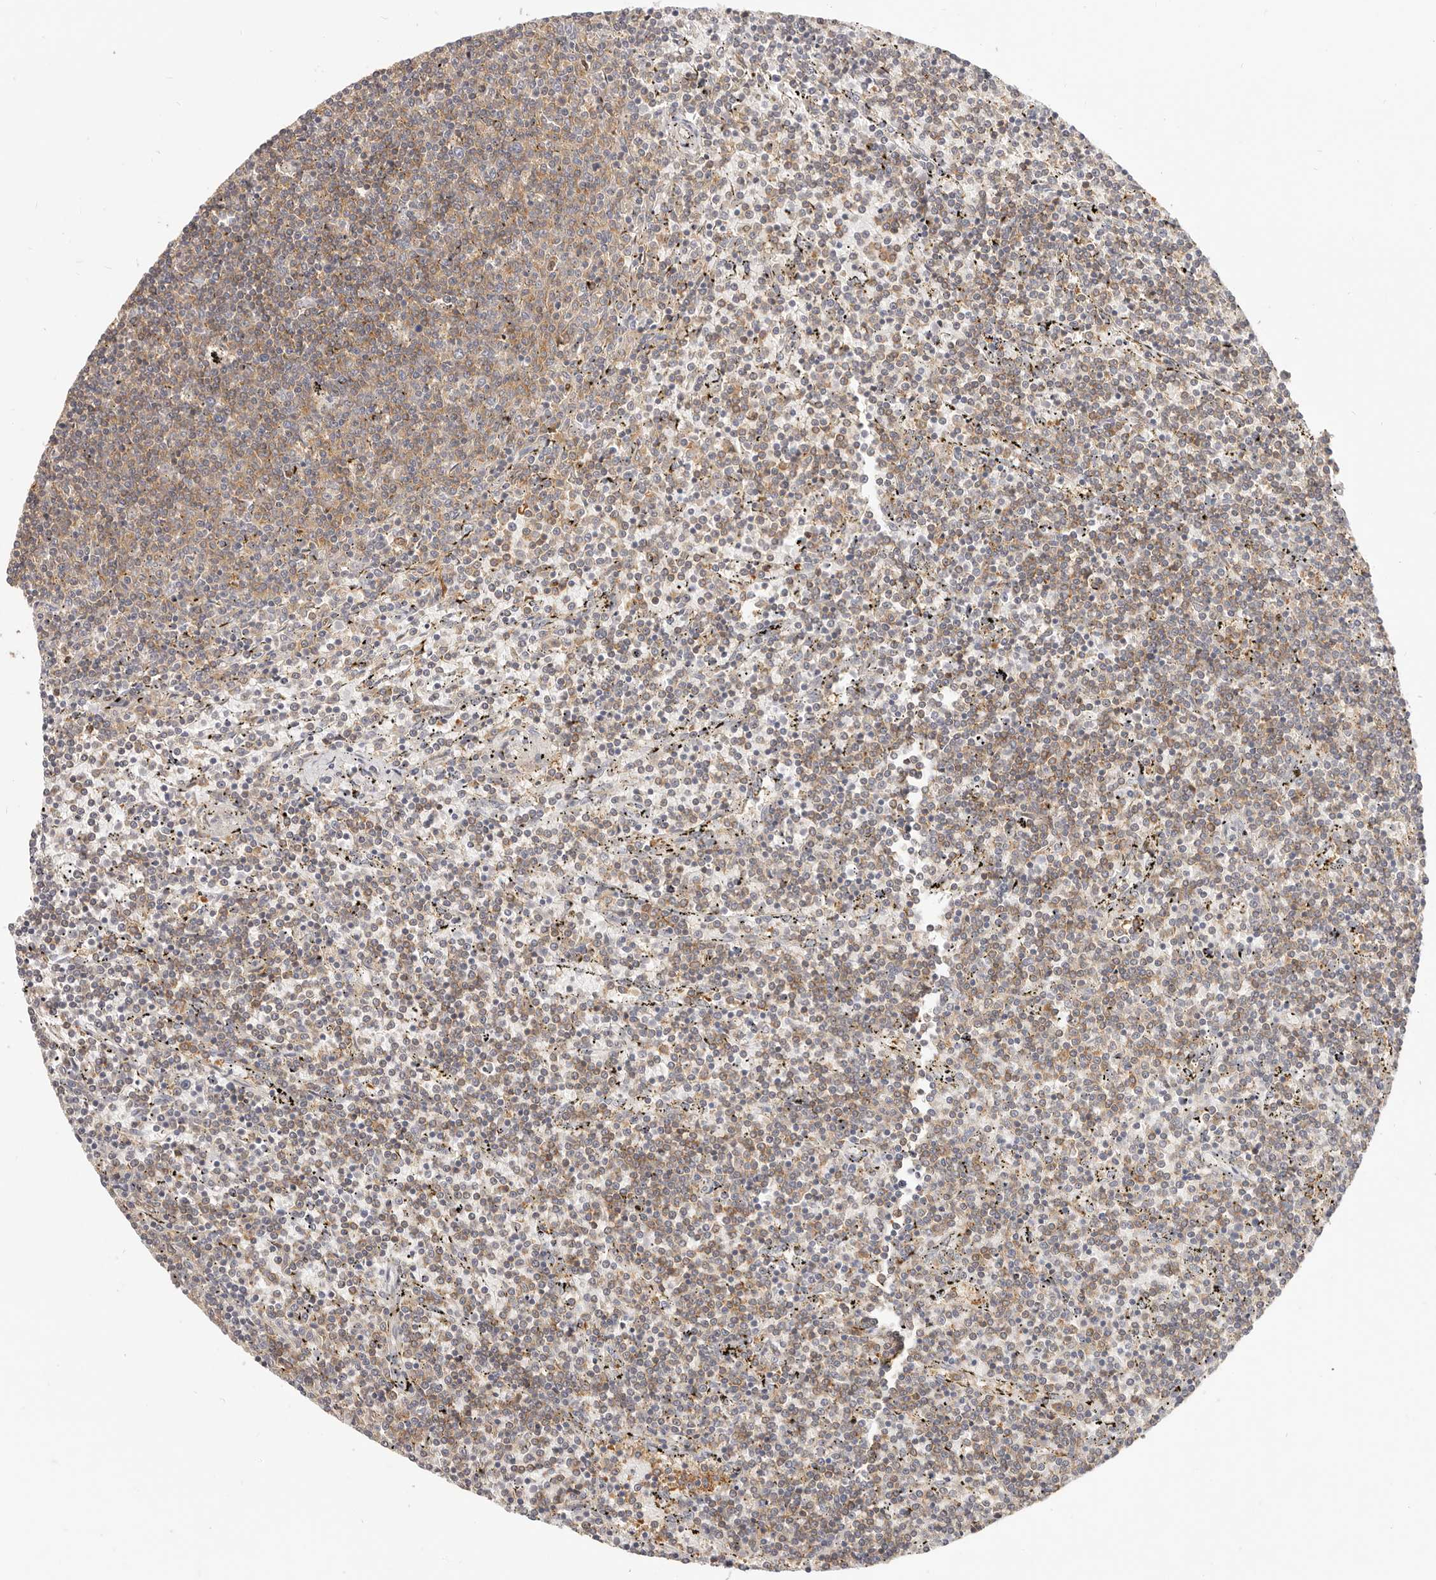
{"staining": {"intensity": "weak", "quantity": "25%-75%", "location": "cytoplasmic/membranous"}, "tissue": "lymphoma", "cell_type": "Tumor cells", "image_type": "cancer", "snomed": [{"axis": "morphology", "description": "Malignant lymphoma, non-Hodgkin's type, Low grade"}, {"axis": "topography", "description": "Spleen"}], "caption": "Immunohistochemical staining of human lymphoma demonstrates low levels of weak cytoplasmic/membranous expression in about 25%-75% of tumor cells. The staining is performed using DAB (3,3'-diaminobenzidine) brown chromogen to label protein expression. The nuclei are counter-stained blue using hematoxylin.", "gene": "DTNBP1", "patient": {"sex": "female", "age": 50}}